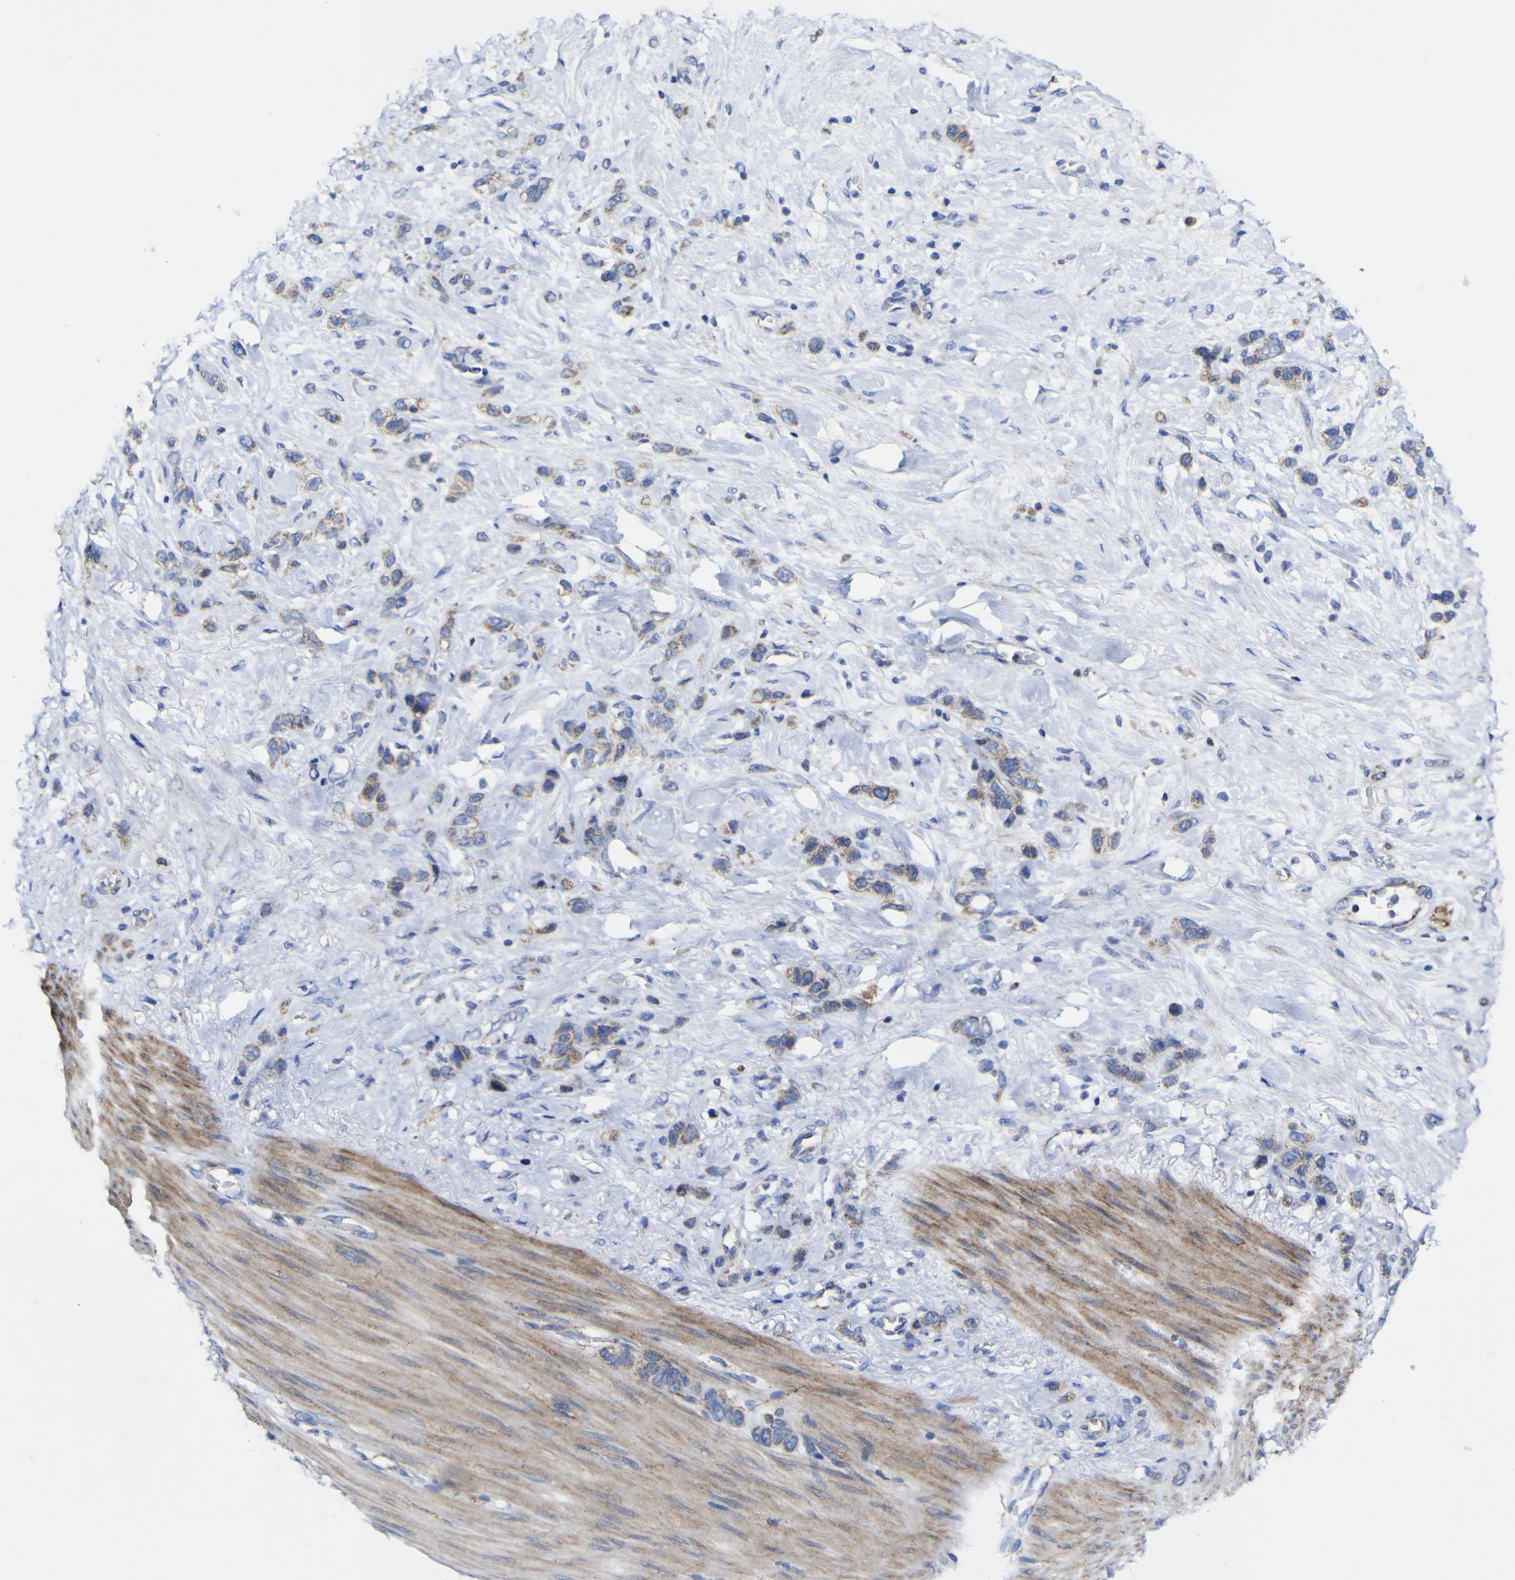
{"staining": {"intensity": "moderate", "quantity": ">75%", "location": "cytoplasmic/membranous"}, "tissue": "stomach cancer", "cell_type": "Tumor cells", "image_type": "cancer", "snomed": [{"axis": "morphology", "description": "Adenocarcinoma, NOS"}, {"axis": "morphology", "description": "Adenocarcinoma, High grade"}, {"axis": "topography", "description": "Stomach, upper"}, {"axis": "topography", "description": "Stomach, lower"}], "caption": "Stomach cancer (adenocarcinoma) was stained to show a protein in brown. There is medium levels of moderate cytoplasmic/membranous staining in approximately >75% of tumor cells.", "gene": "CCDC90B", "patient": {"sex": "female", "age": 65}}